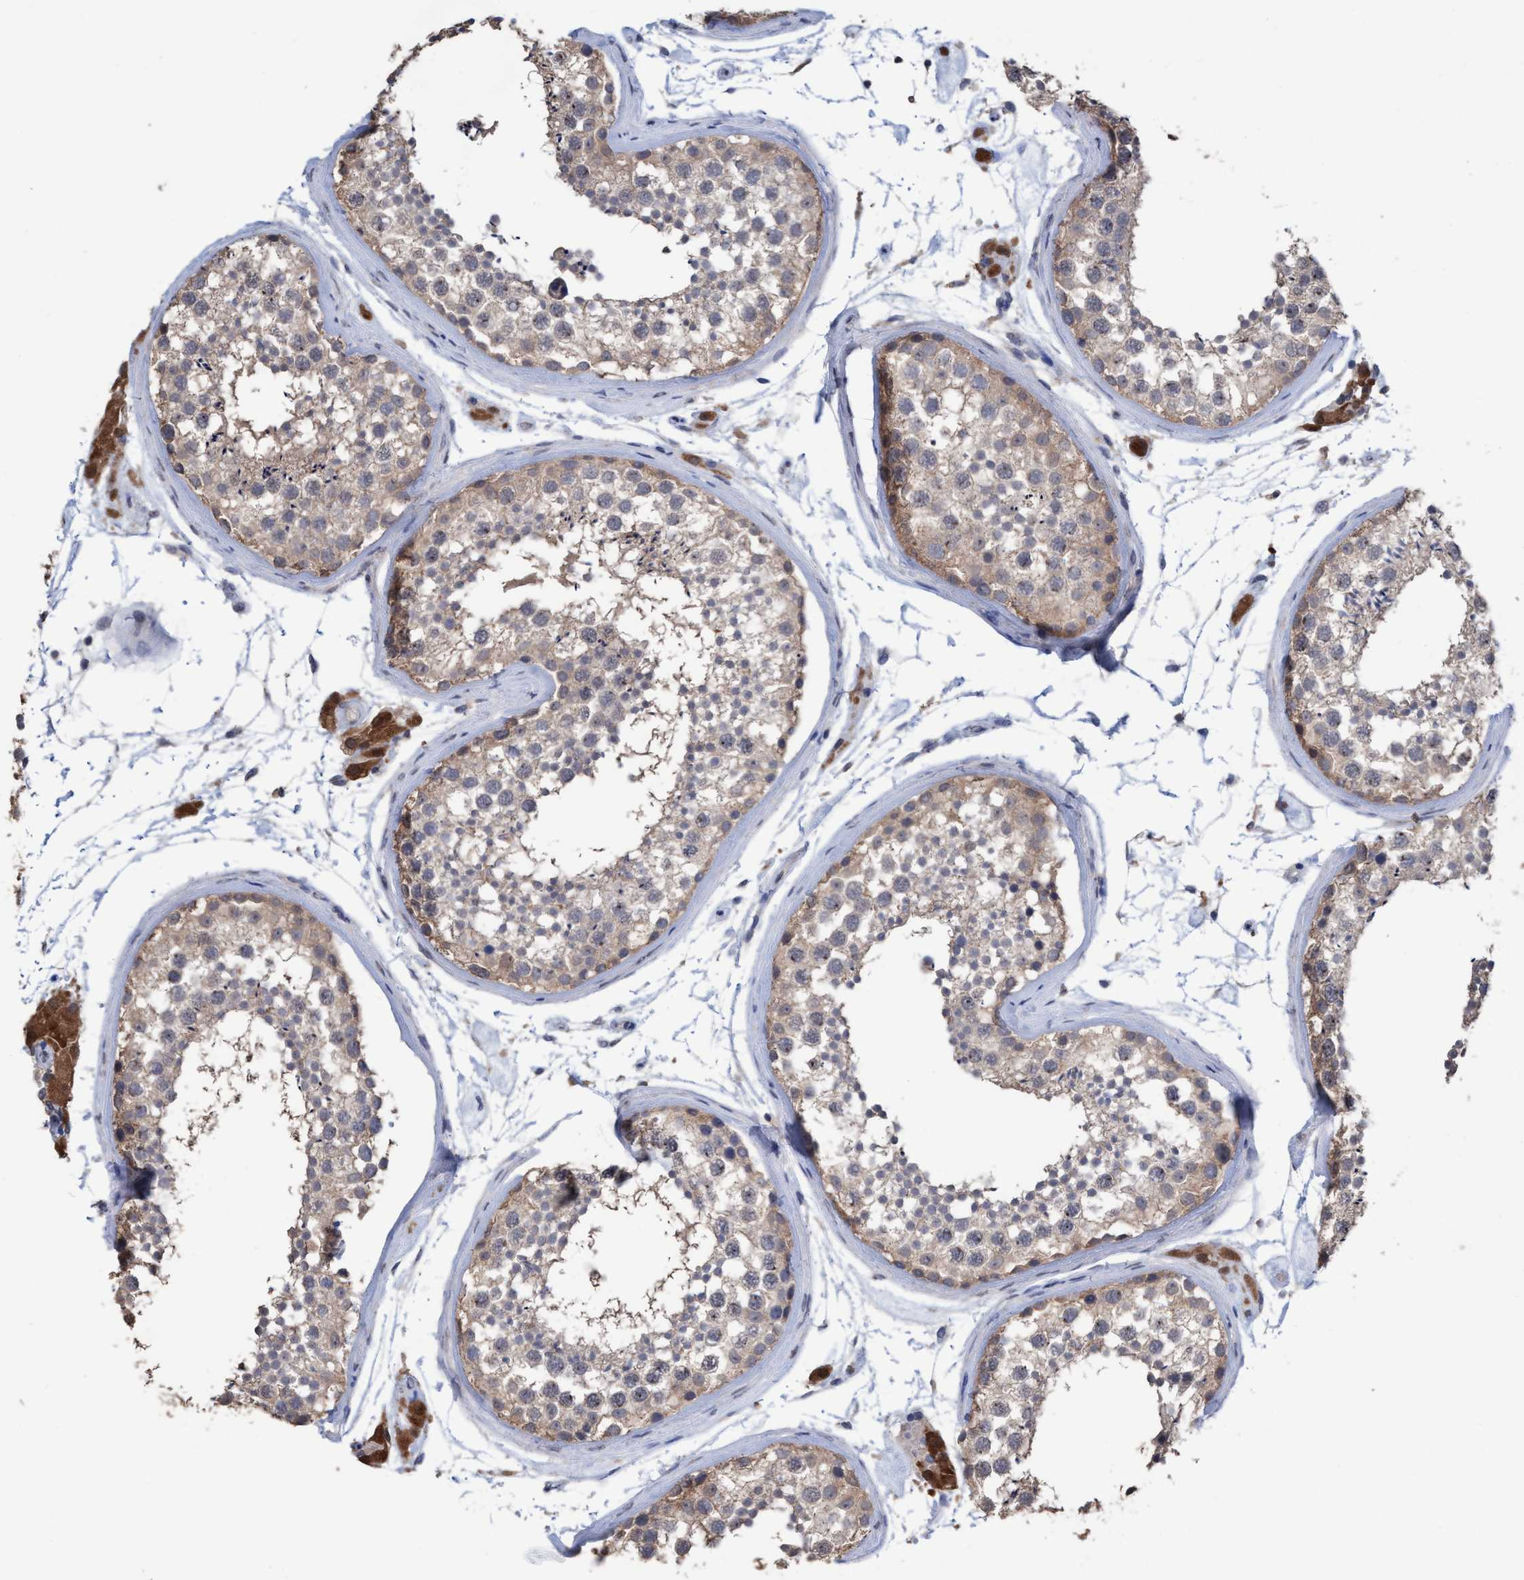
{"staining": {"intensity": "weak", "quantity": ">75%", "location": "cytoplasmic/membranous"}, "tissue": "testis", "cell_type": "Cells in seminiferous ducts", "image_type": "normal", "snomed": [{"axis": "morphology", "description": "Normal tissue, NOS"}, {"axis": "topography", "description": "Testis"}], "caption": "DAB (3,3'-diaminobenzidine) immunohistochemical staining of benign human testis shows weak cytoplasmic/membranous protein expression in about >75% of cells in seminiferous ducts.", "gene": "GLOD4", "patient": {"sex": "male", "age": 46}}